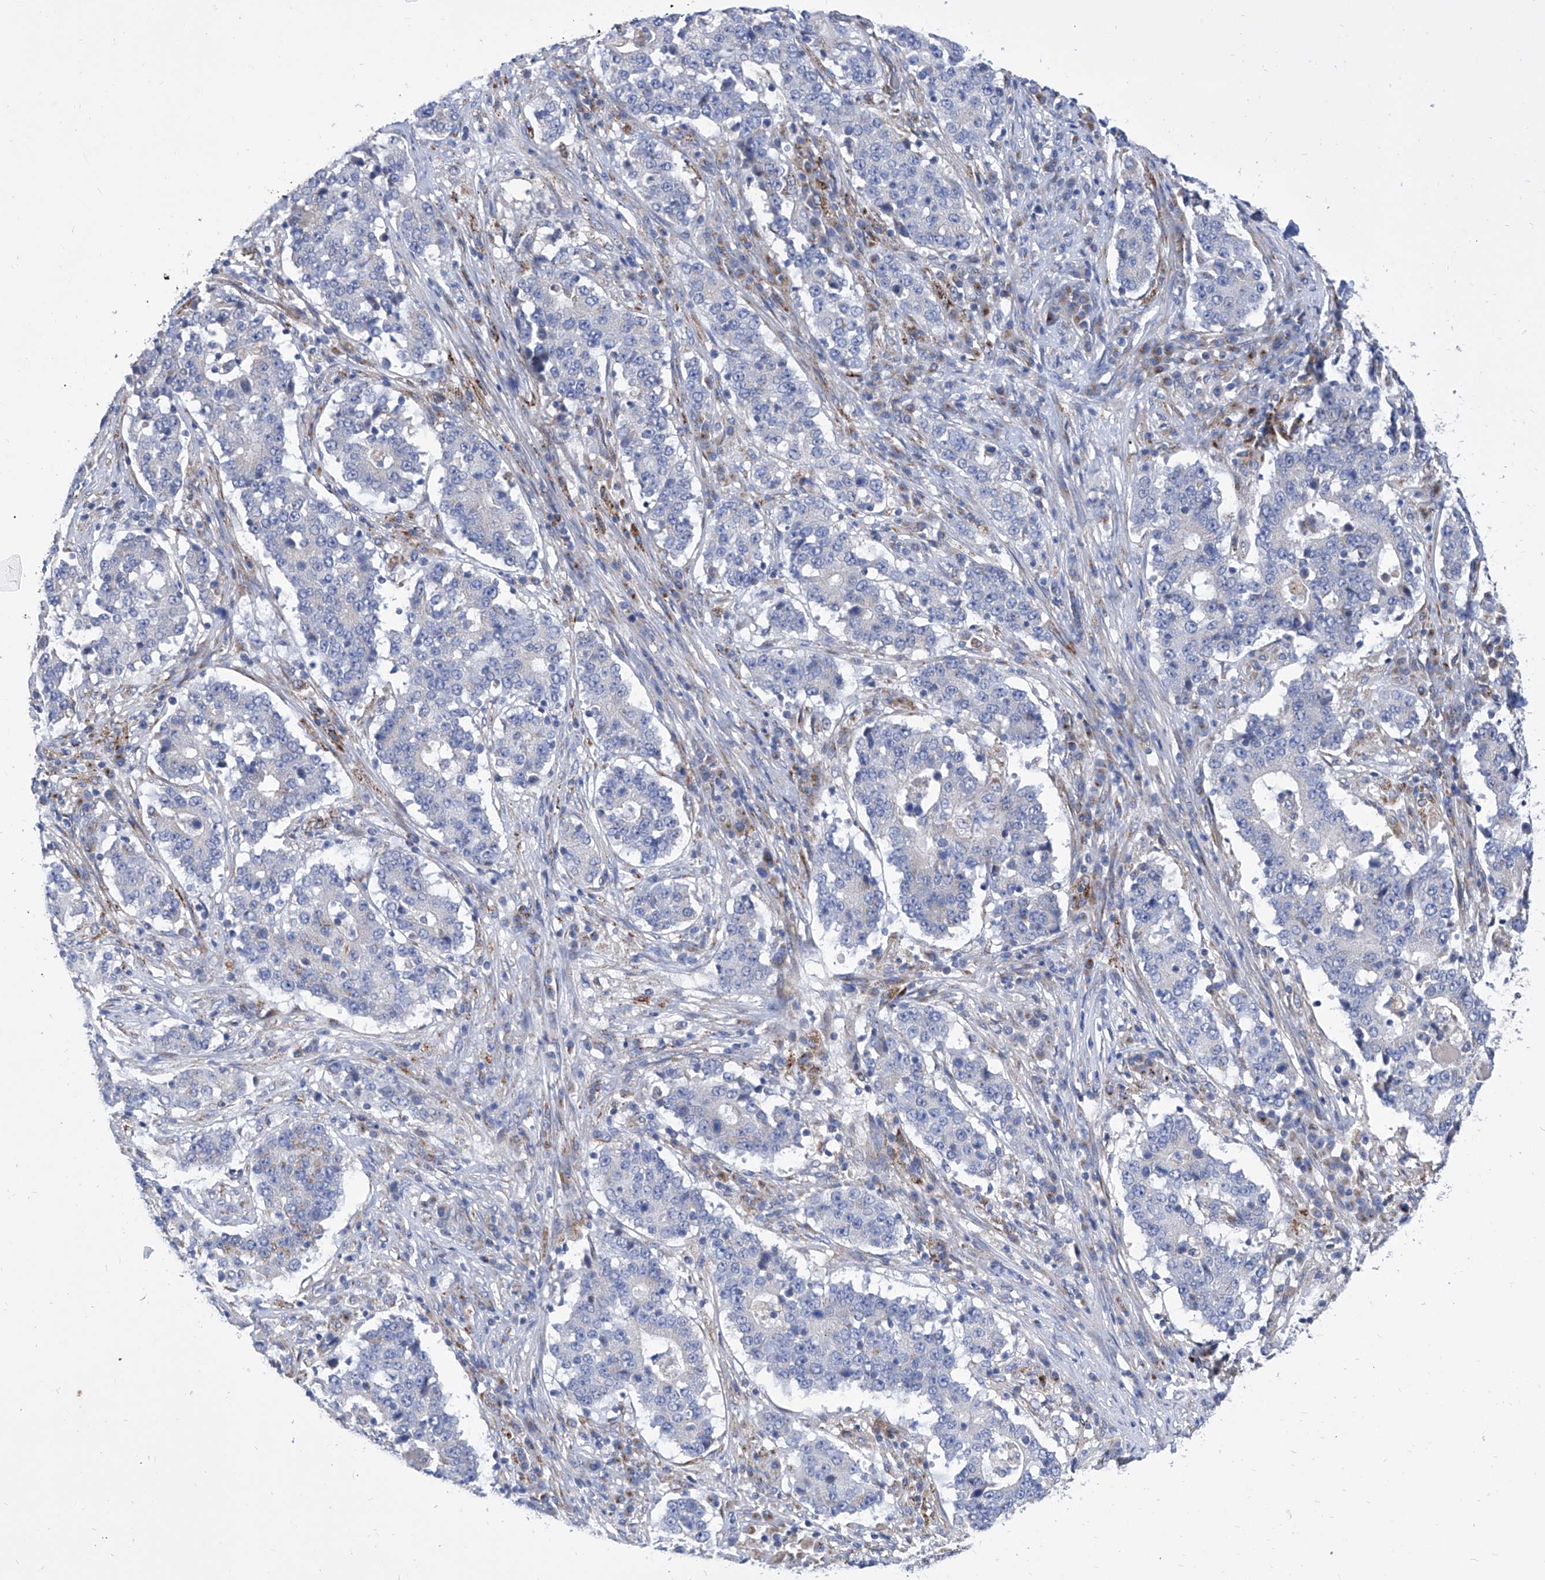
{"staining": {"intensity": "negative", "quantity": "none", "location": "none"}, "tissue": "stomach cancer", "cell_type": "Tumor cells", "image_type": "cancer", "snomed": [{"axis": "morphology", "description": "Adenocarcinoma, NOS"}, {"axis": "topography", "description": "Stomach"}], "caption": "DAB (3,3'-diaminobenzidine) immunohistochemical staining of stomach adenocarcinoma demonstrates no significant expression in tumor cells.", "gene": "TJAP1", "patient": {"sex": "male", "age": 59}}